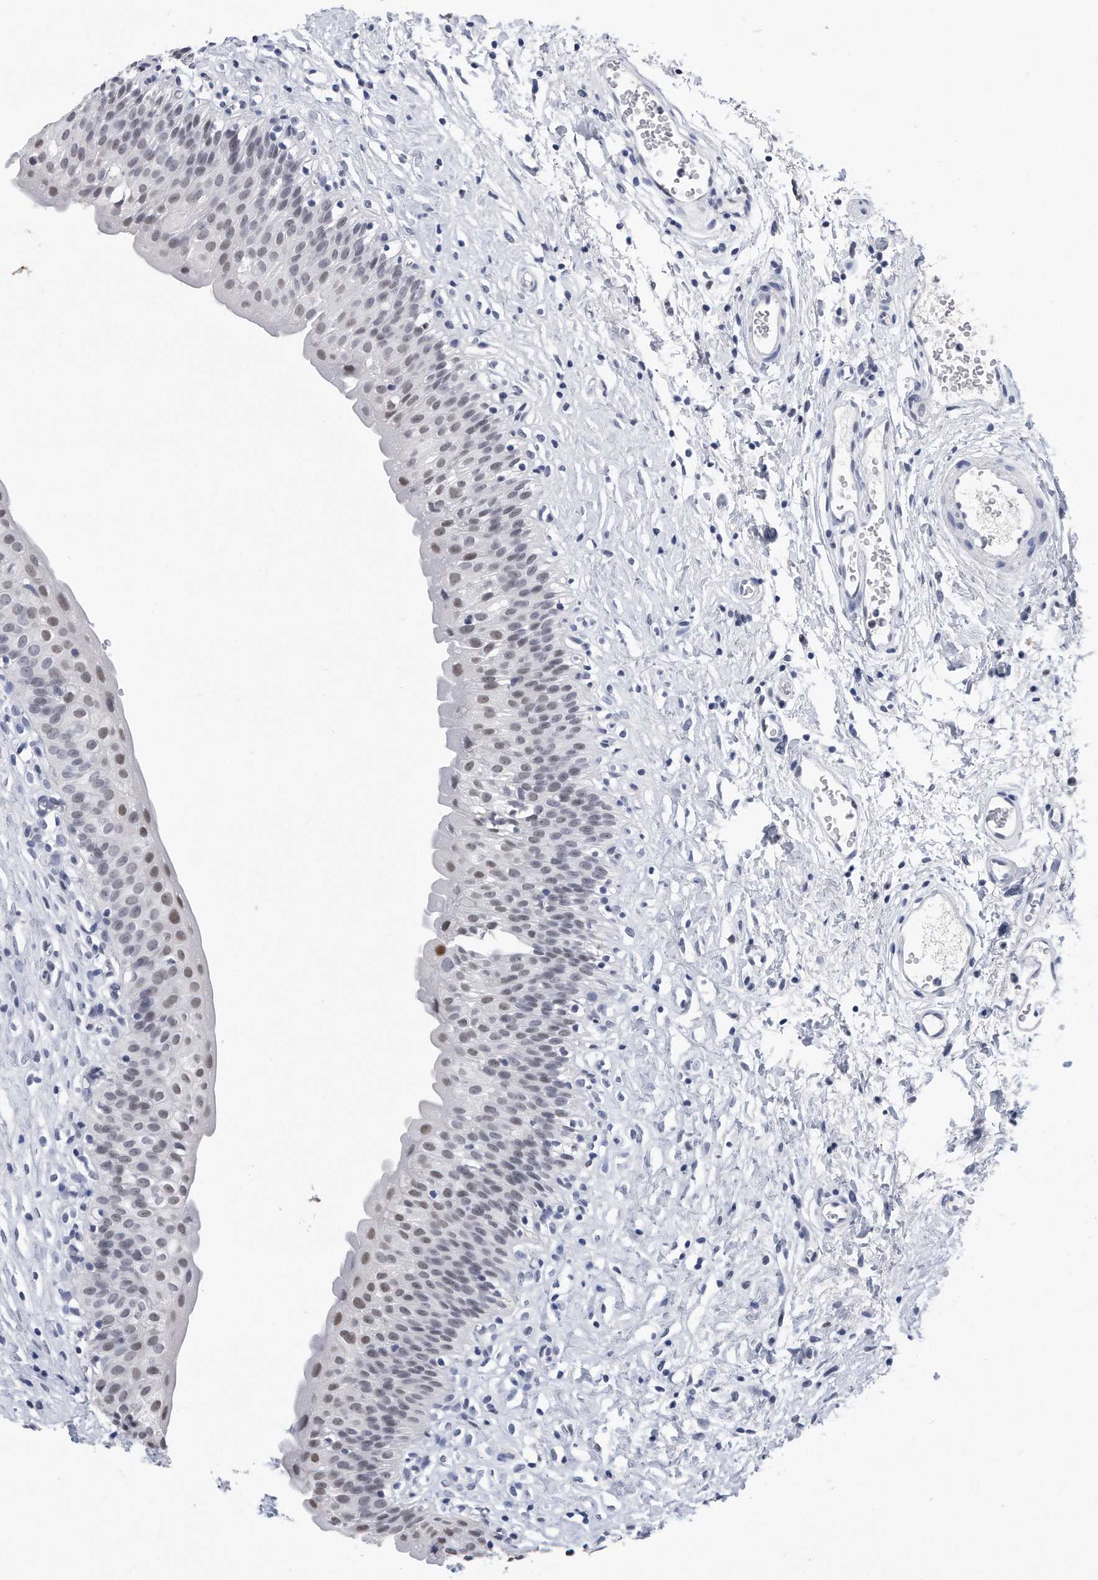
{"staining": {"intensity": "weak", "quantity": "<25%", "location": "nuclear"}, "tissue": "urinary bladder", "cell_type": "Urothelial cells", "image_type": "normal", "snomed": [{"axis": "morphology", "description": "Normal tissue, NOS"}, {"axis": "topography", "description": "Urinary bladder"}], "caption": "High magnification brightfield microscopy of unremarkable urinary bladder stained with DAB (brown) and counterstained with hematoxylin (blue): urothelial cells show no significant positivity. (Immunohistochemistry, brightfield microscopy, high magnification).", "gene": "PCNA", "patient": {"sex": "male", "age": 51}}